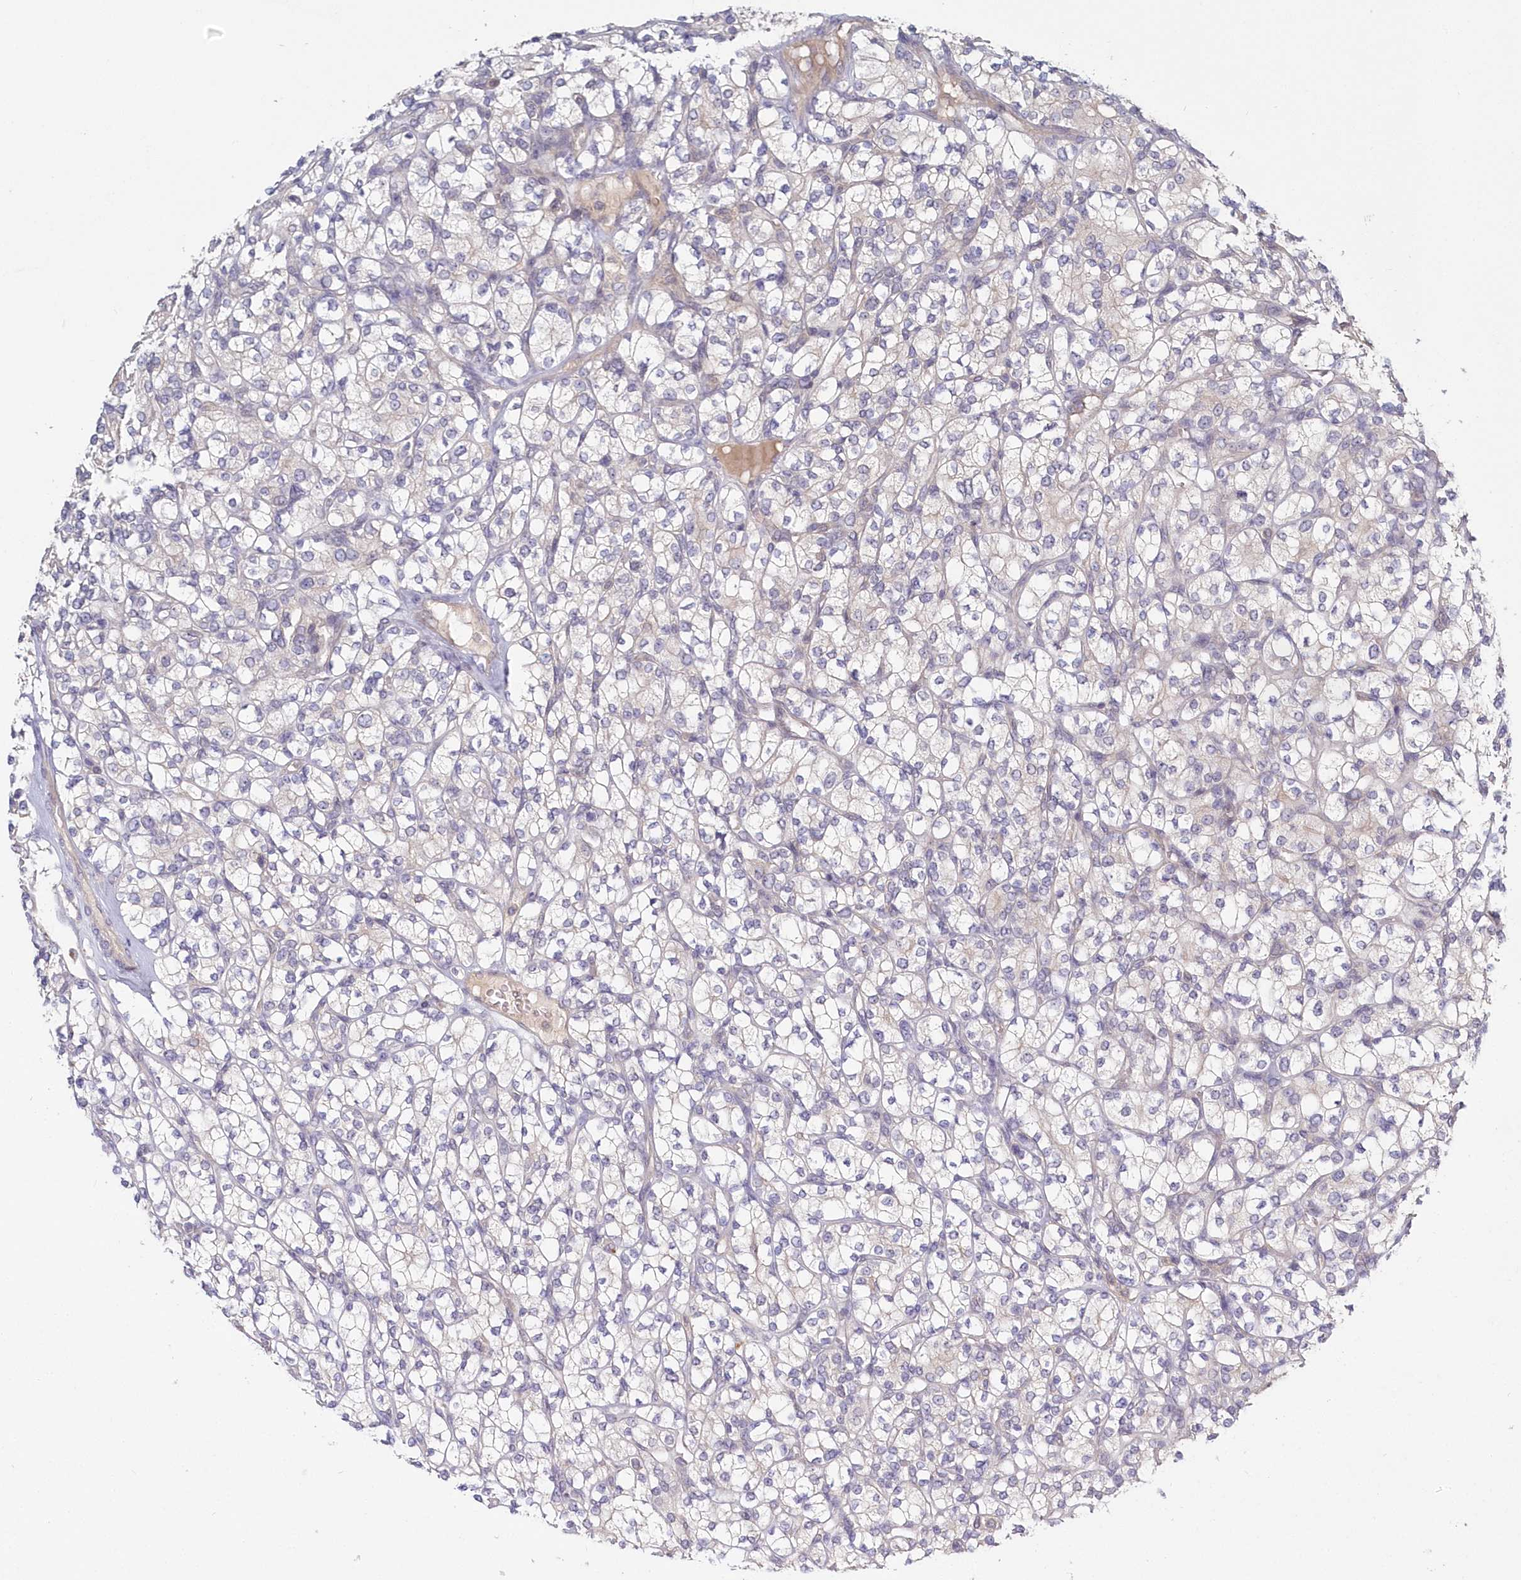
{"staining": {"intensity": "negative", "quantity": "none", "location": "none"}, "tissue": "renal cancer", "cell_type": "Tumor cells", "image_type": "cancer", "snomed": [{"axis": "morphology", "description": "Adenocarcinoma, NOS"}, {"axis": "topography", "description": "Kidney"}], "caption": "Immunohistochemistry photomicrograph of neoplastic tissue: human renal cancer (adenocarcinoma) stained with DAB (3,3'-diaminobenzidine) reveals no significant protein staining in tumor cells.", "gene": "KATNA1", "patient": {"sex": "male", "age": 77}}